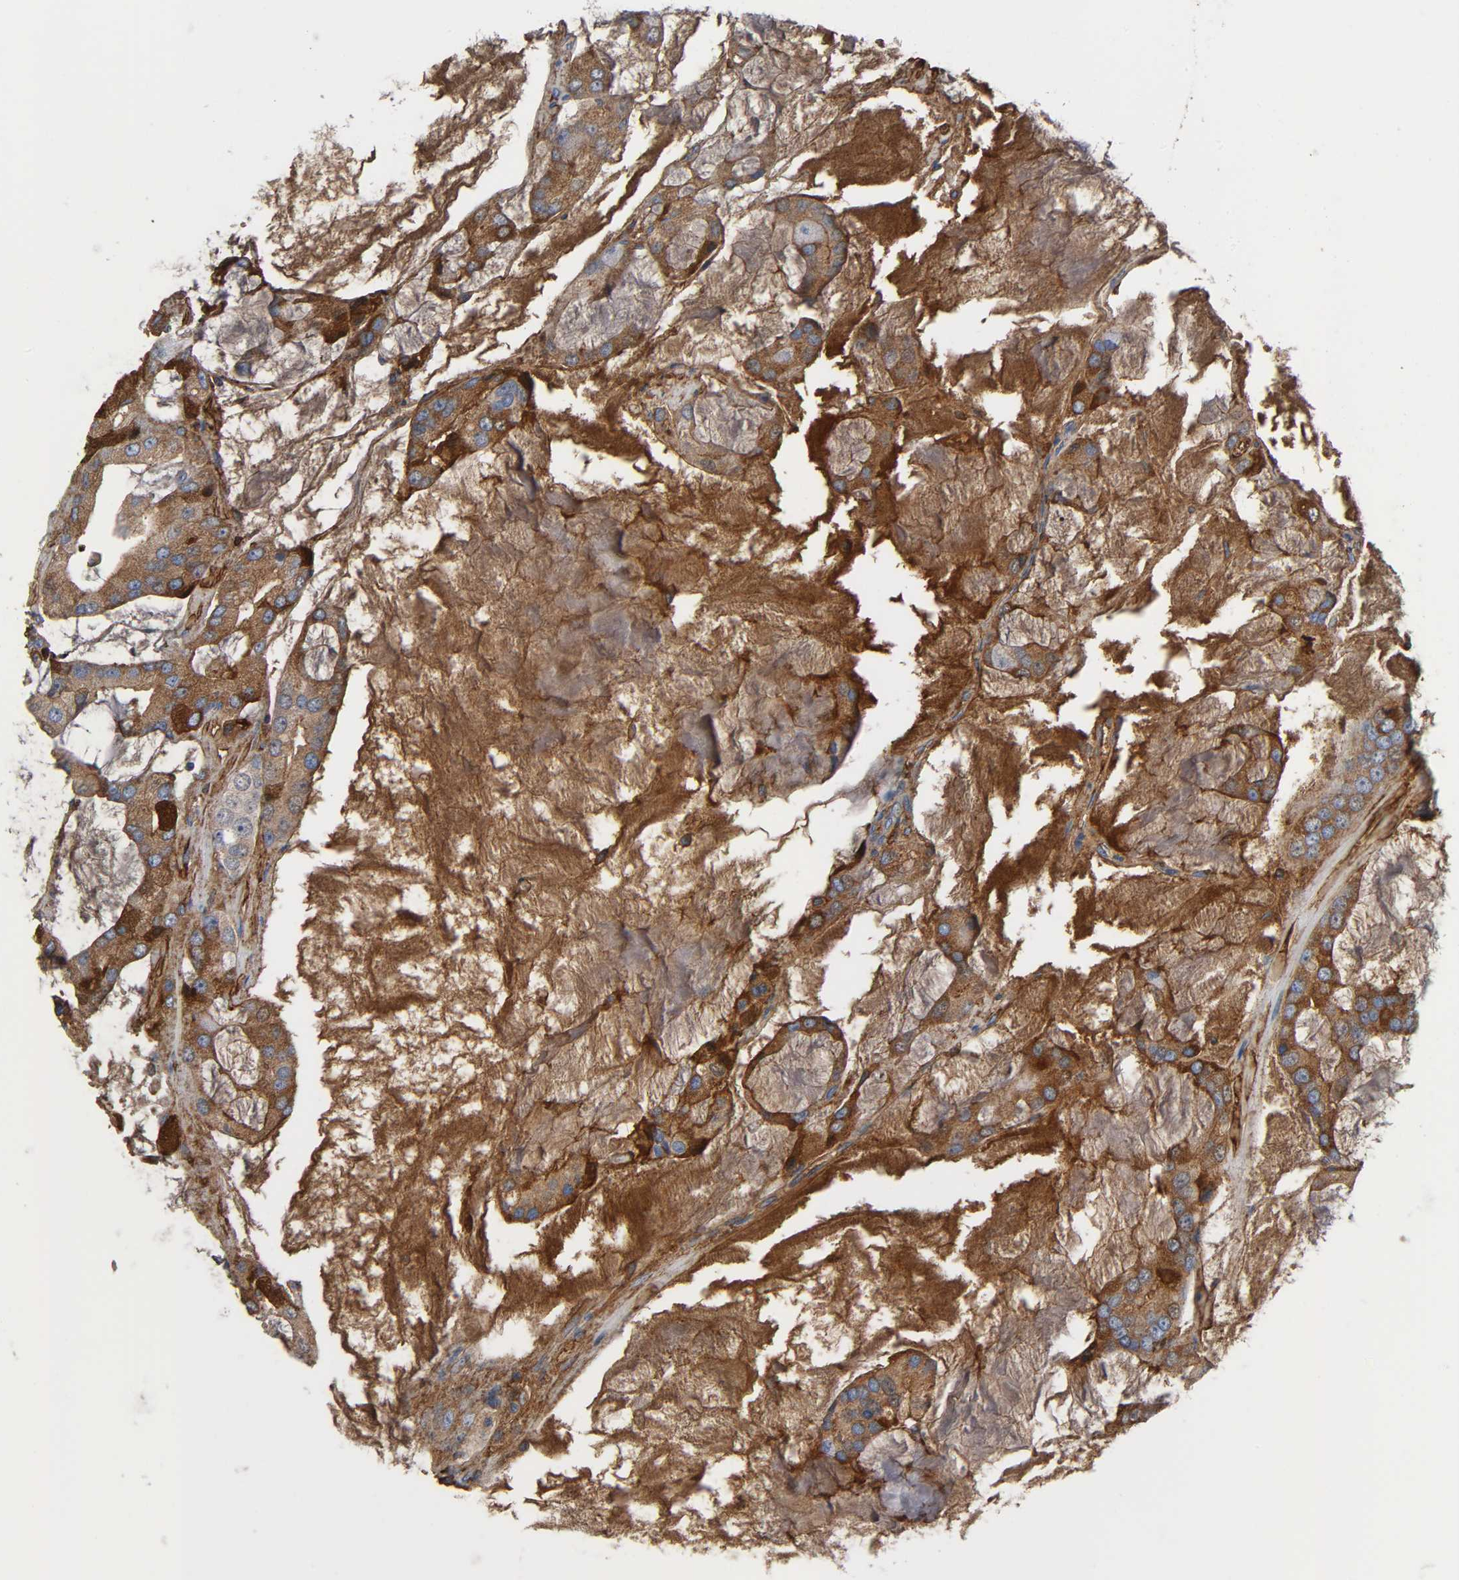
{"staining": {"intensity": "moderate", "quantity": ">75%", "location": "cytoplasmic/membranous"}, "tissue": "prostate cancer", "cell_type": "Tumor cells", "image_type": "cancer", "snomed": [{"axis": "morphology", "description": "Adenocarcinoma, High grade"}, {"axis": "topography", "description": "Prostate"}], "caption": "DAB immunohistochemical staining of human prostate cancer (high-grade adenocarcinoma) exhibits moderate cytoplasmic/membranous protein expression in about >75% of tumor cells. Nuclei are stained in blue.", "gene": "FBLN1", "patient": {"sex": "male", "age": 67}}